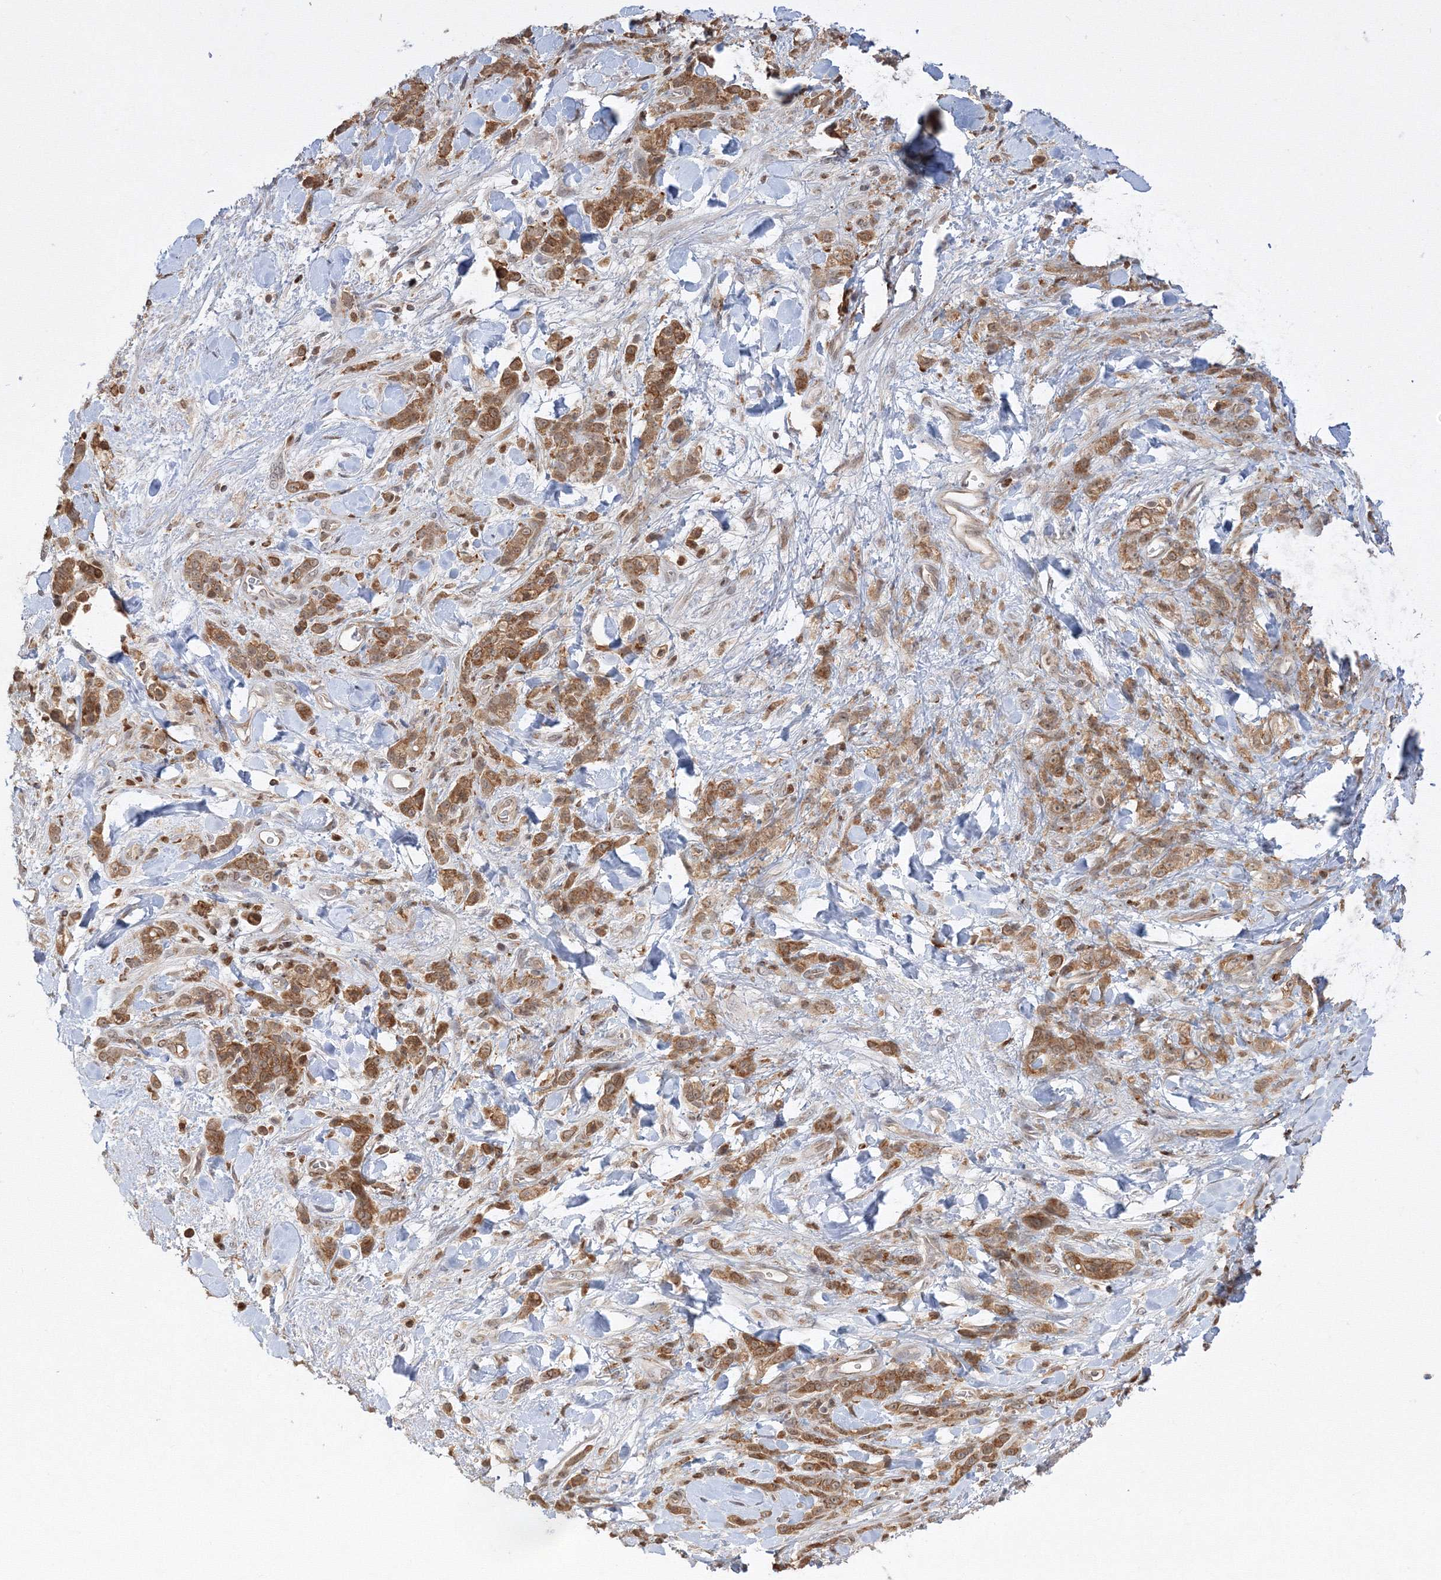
{"staining": {"intensity": "moderate", "quantity": ">75%", "location": "cytoplasmic/membranous"}, "tissue": "stomach cancer", "cell_type": "Tumor cells", "image_type": "cancer", "snomed": [{"axis": "morphology", "description": "Normal tissue, NOS"}, {"axis": "morphology", "description": "Adenocarcinoma, NOS"}, {"axis": "topography", "description": "Stomach"}], "caption": "Brown immunohistochemical staining in stomach cancer (adenocarcinoma) reveals moderate cytoplasmic/membranous staining in approximately >75% of tumor cells.", "gene": "TMEM50B", "patient": {"sex": "male", "age": 82}}